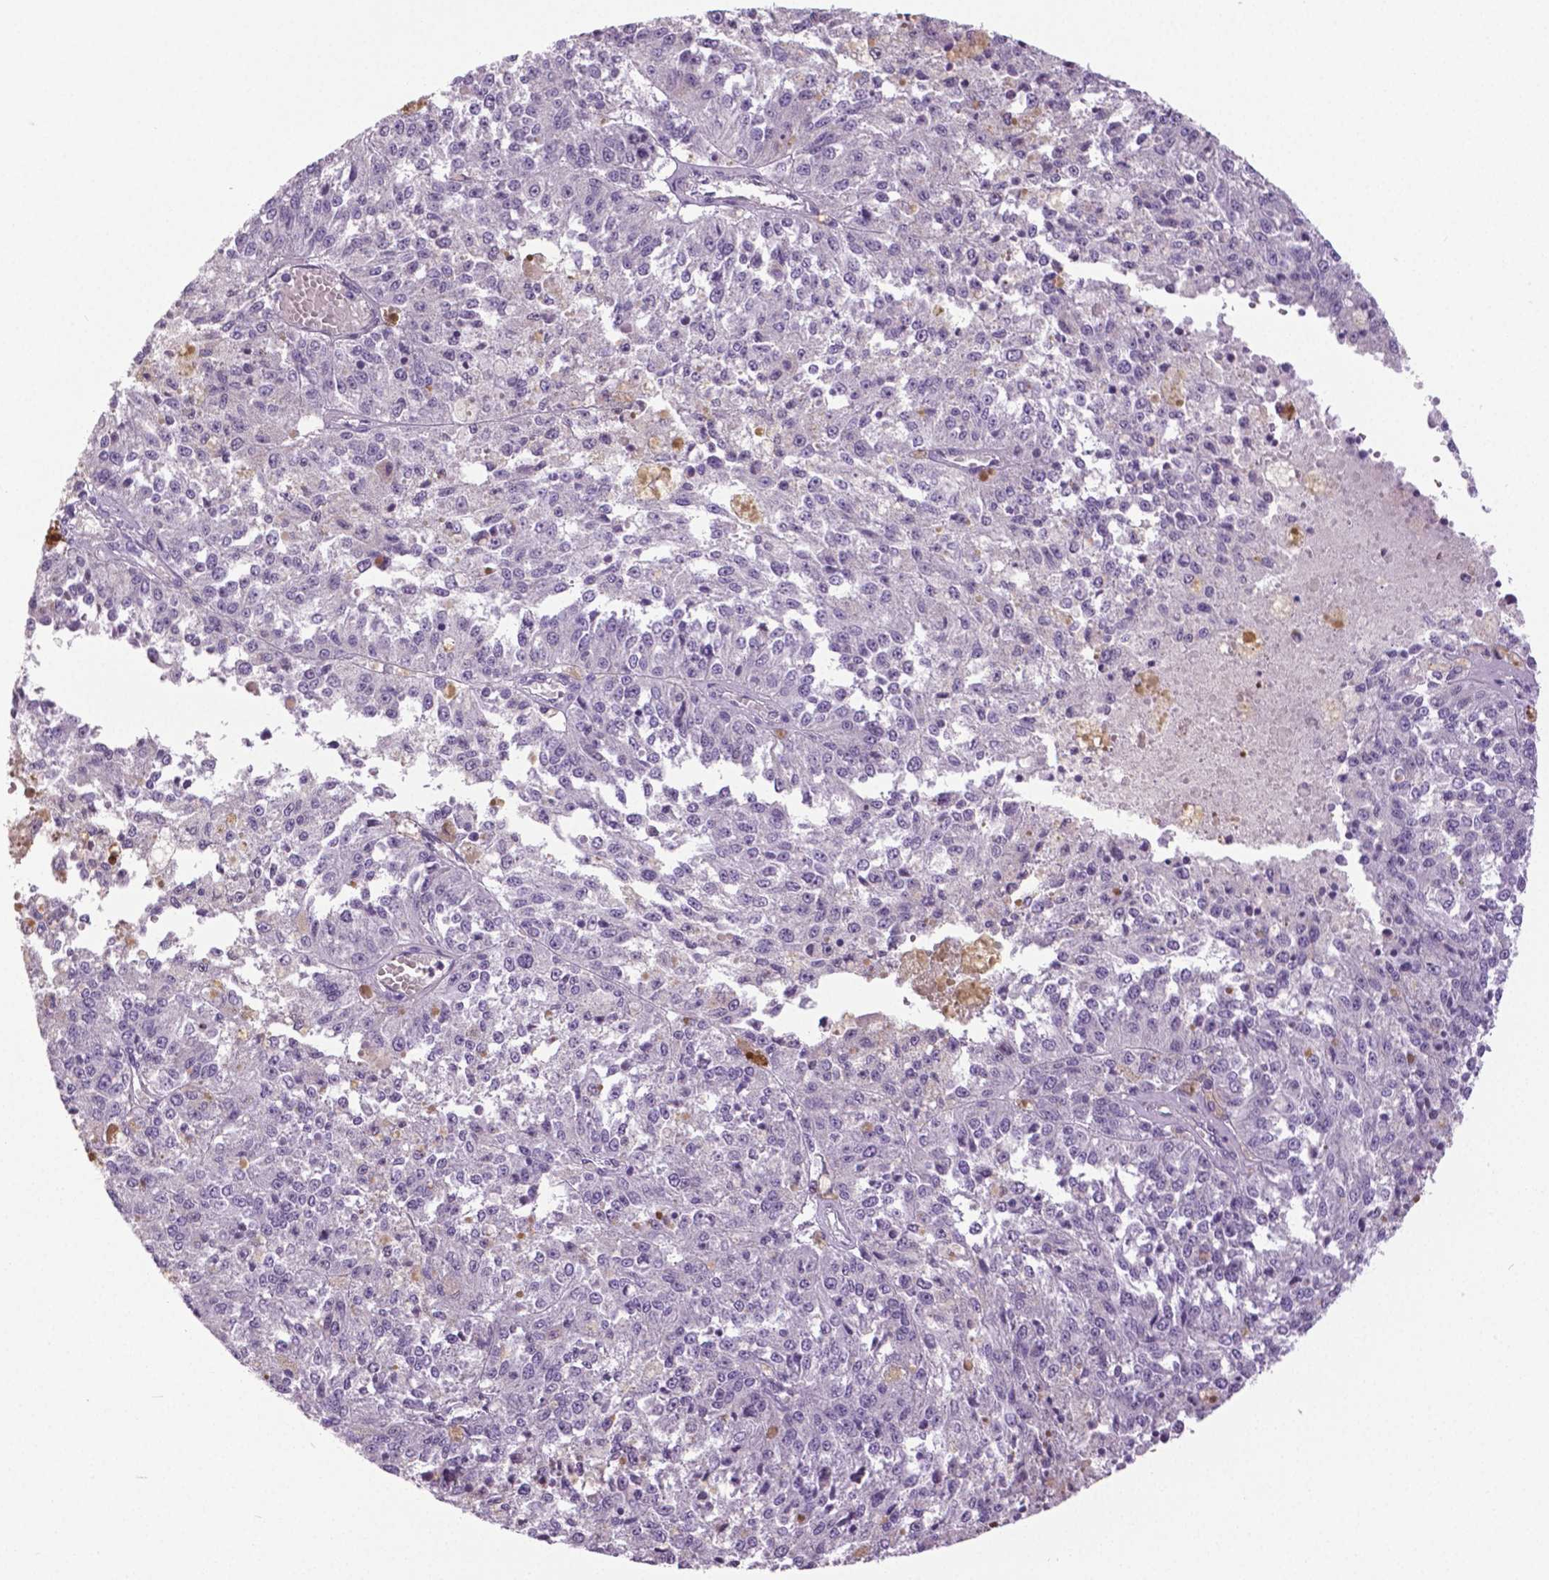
{"staining": {"intensity": "negative", "quantity": "none", "location": "none"}, "tissue": "melanoma", "cell_type": "Tumor cells", "image_type": "cancer", "snomed": [{"axis": "morphology", "description": "Malignant melanoma, Metastatic site"}, {"axis": "topography", "description": "Lymph node"}], "caption": "Immunohistochemistry of human melanoma reveals no staining in tumor cells.", "gene": "DNAH12", "patient": {"sex": "female", "age": 64}}